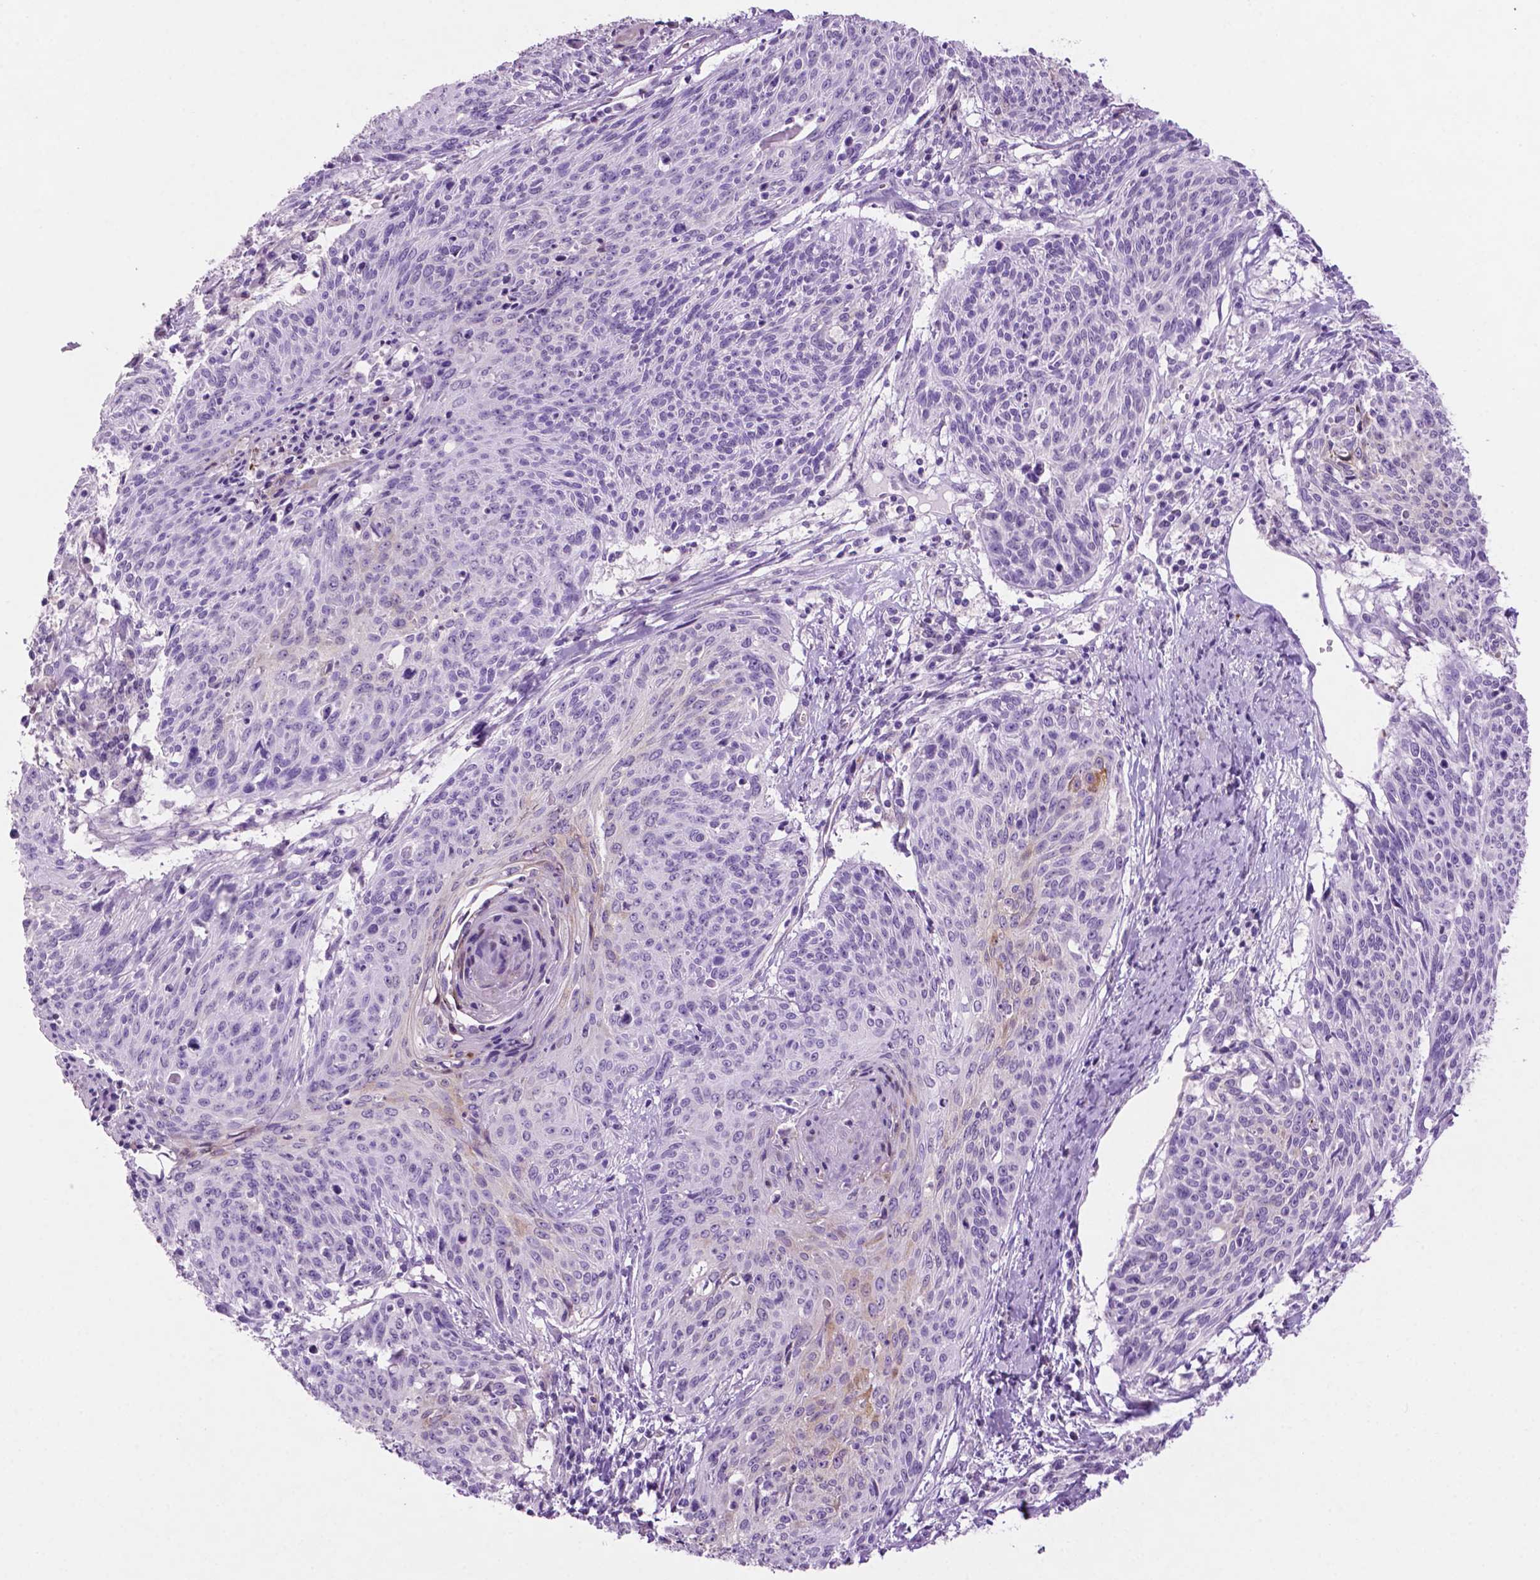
{"staining": {"intensity": "negative", "quantity": "none", "location": "none"}, "tissue": "cervical cancer", "cell_type": "Tumor cells", "image_type": "cancer", "snomed": [{"axis": "morphology", "description": "Squamous cell carcinoma, NOS"}, {"axis": "topography", "description": "Cervix"}], "caption": "This is an IHC histopathology image of cervical squamous cell carcinoma. There is no positivity in tumor cells.", "gene": "PHGR1", "patient": {"sex": "female", "age": 45}}